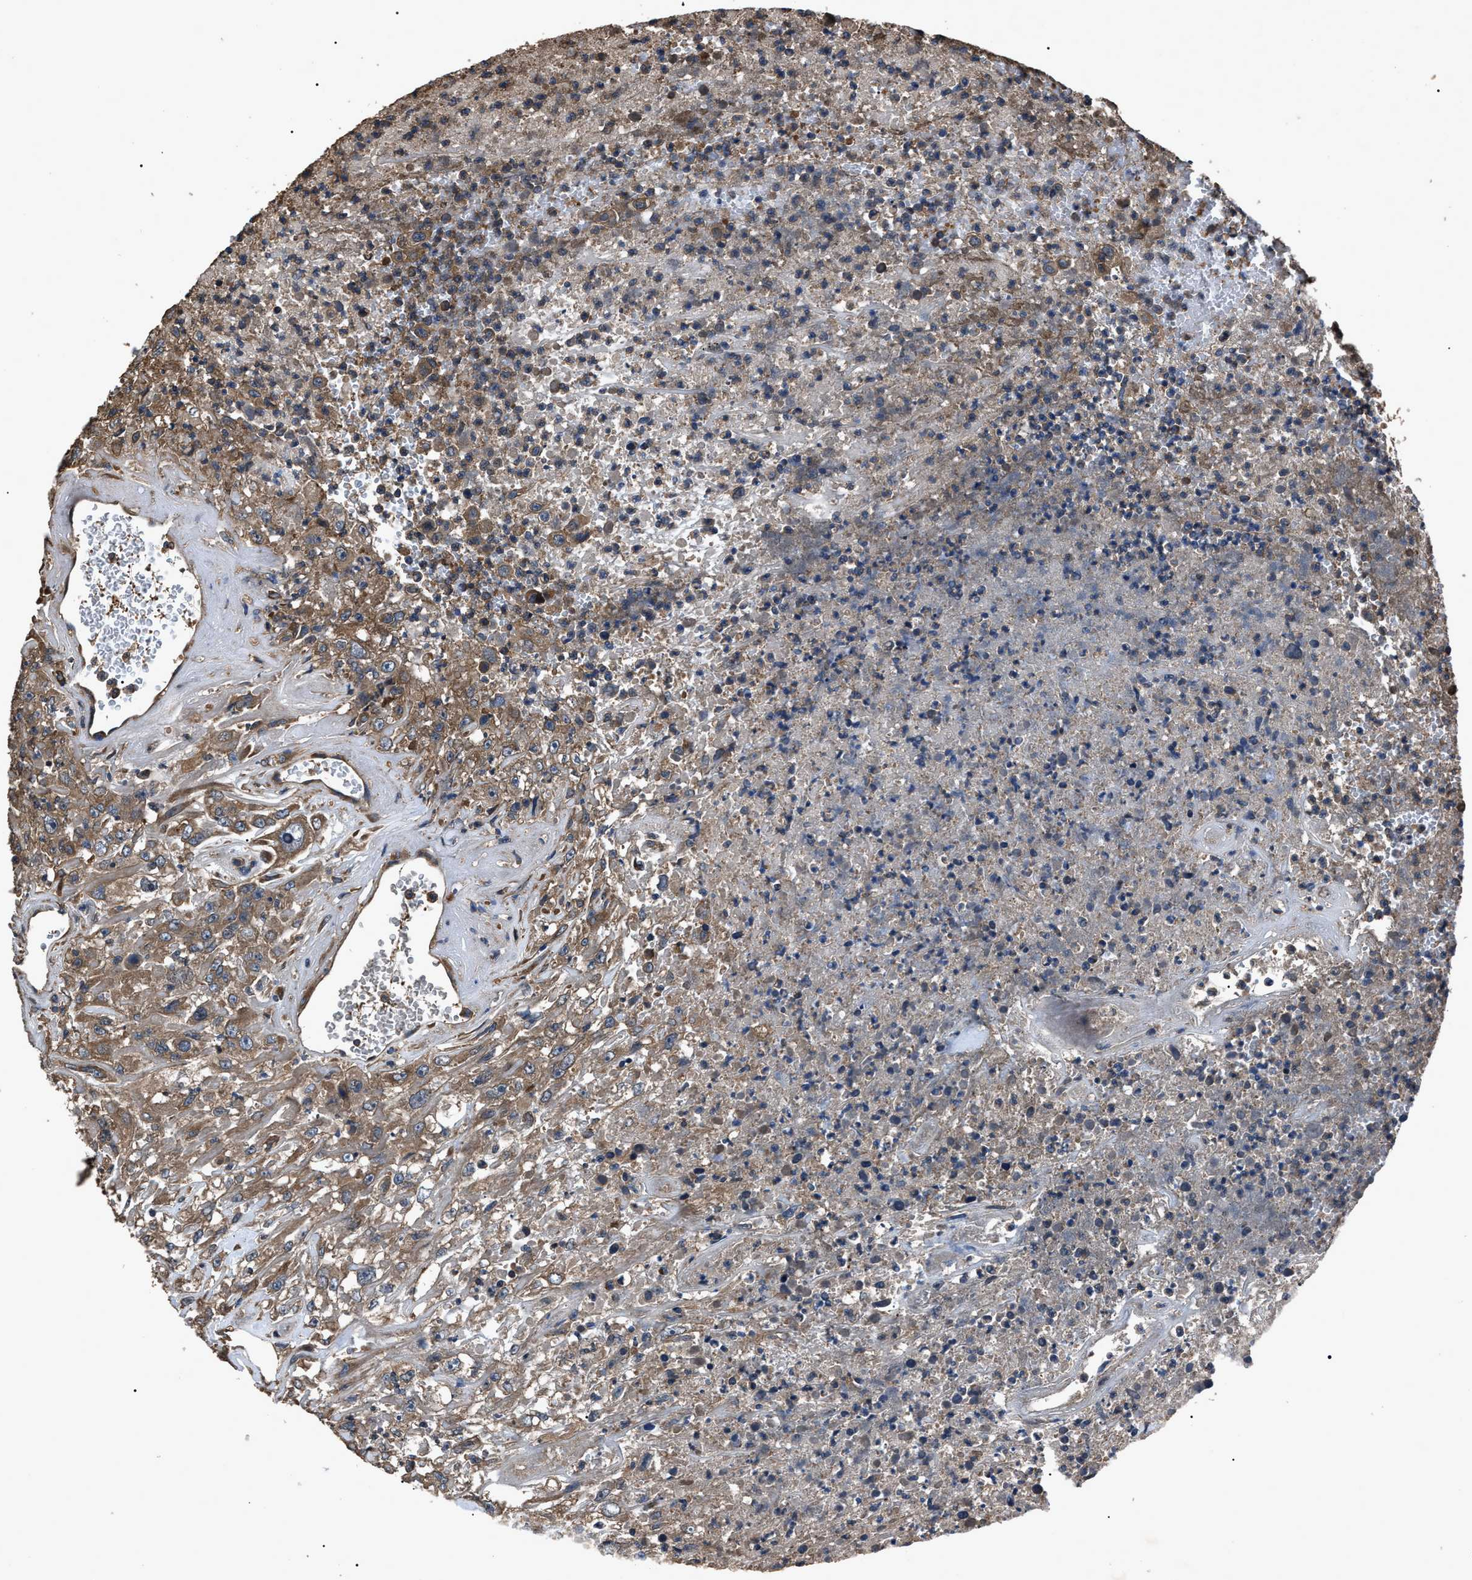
{"staining": {"intensity": "moderate", "quantity": ">75%", "location": "cytoplasmic/membranous"}, "tissue": "urothelial cancer", "cell_type": "Tumor cells", "image_type": "cancer", "snomed": [{"axis": "morphology", "description": "Urothelial carcinoma, High grade"}, {"axis": "topography", "description": "Urinary bladder"}], "caption": "Immunohistochemical staining of high-grade urothelial carcinoma shows medium levels of moderate cytoplasmic/membranous expression in approximately >75% of tumor cells.", "gene": "RNF216", "patient": {"sex": "male", "age": 46}}